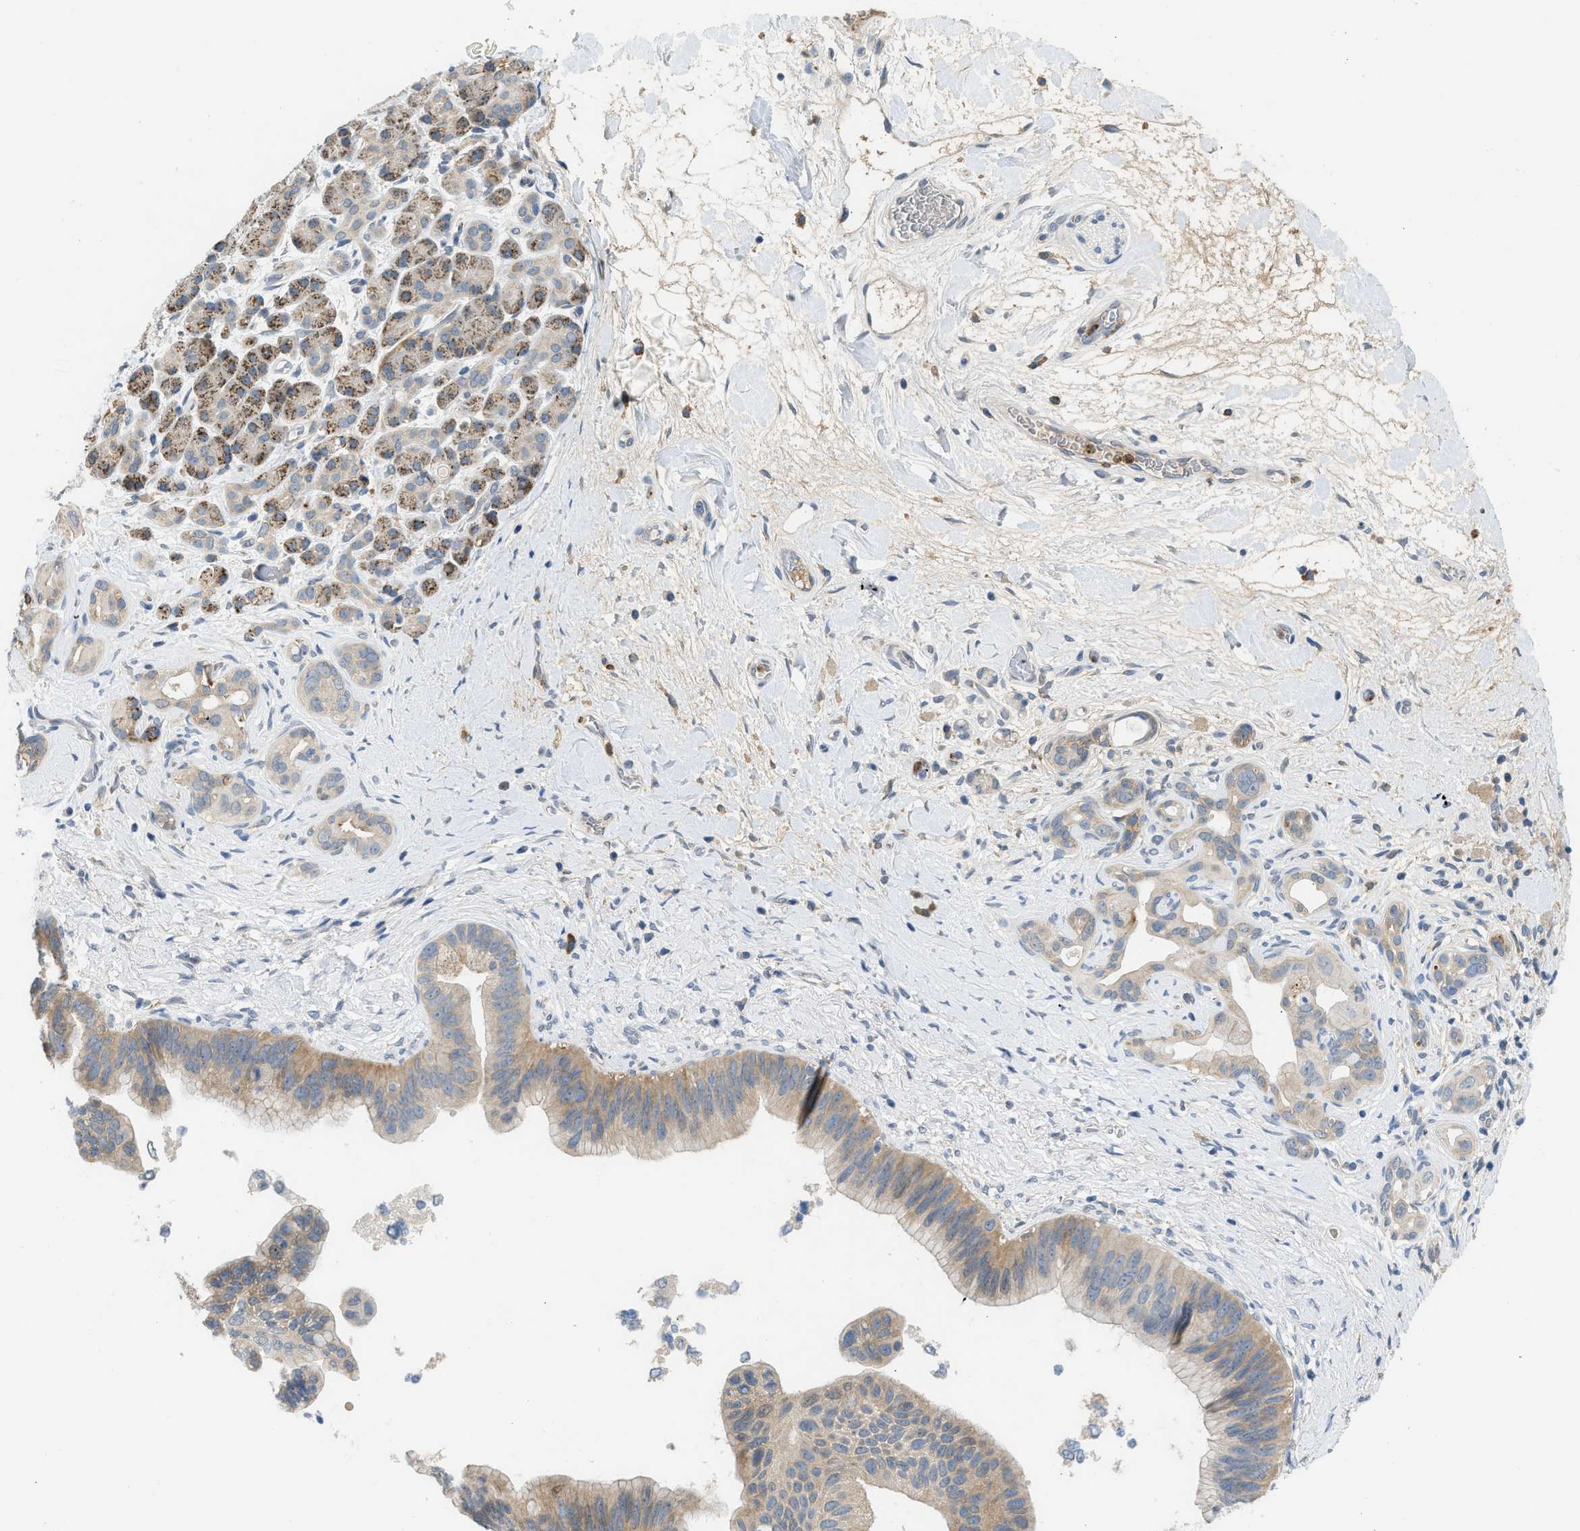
{"staining": {"intensity": "weak", "quantity": ">75%", "location": "cytoplasmic/membranous"}, "tissue": "pancreatic cancer", "cell_type": "Tumor cells", "image_type": "cancer", "snomed": [{"axis": "morphology", "description": "Adenocarcinoma, NOS"}, {"axis": "topography", "description": "Pancreas"}], "caption": "A histopathology image of pancreatic cancer (adenocarcinoma) stained for a protein reveals weak cytoplasmic/membranous brown staining in tumor cells.", "gene": "RHBDF2", "patient": {"sex": "male", "age": 55}}